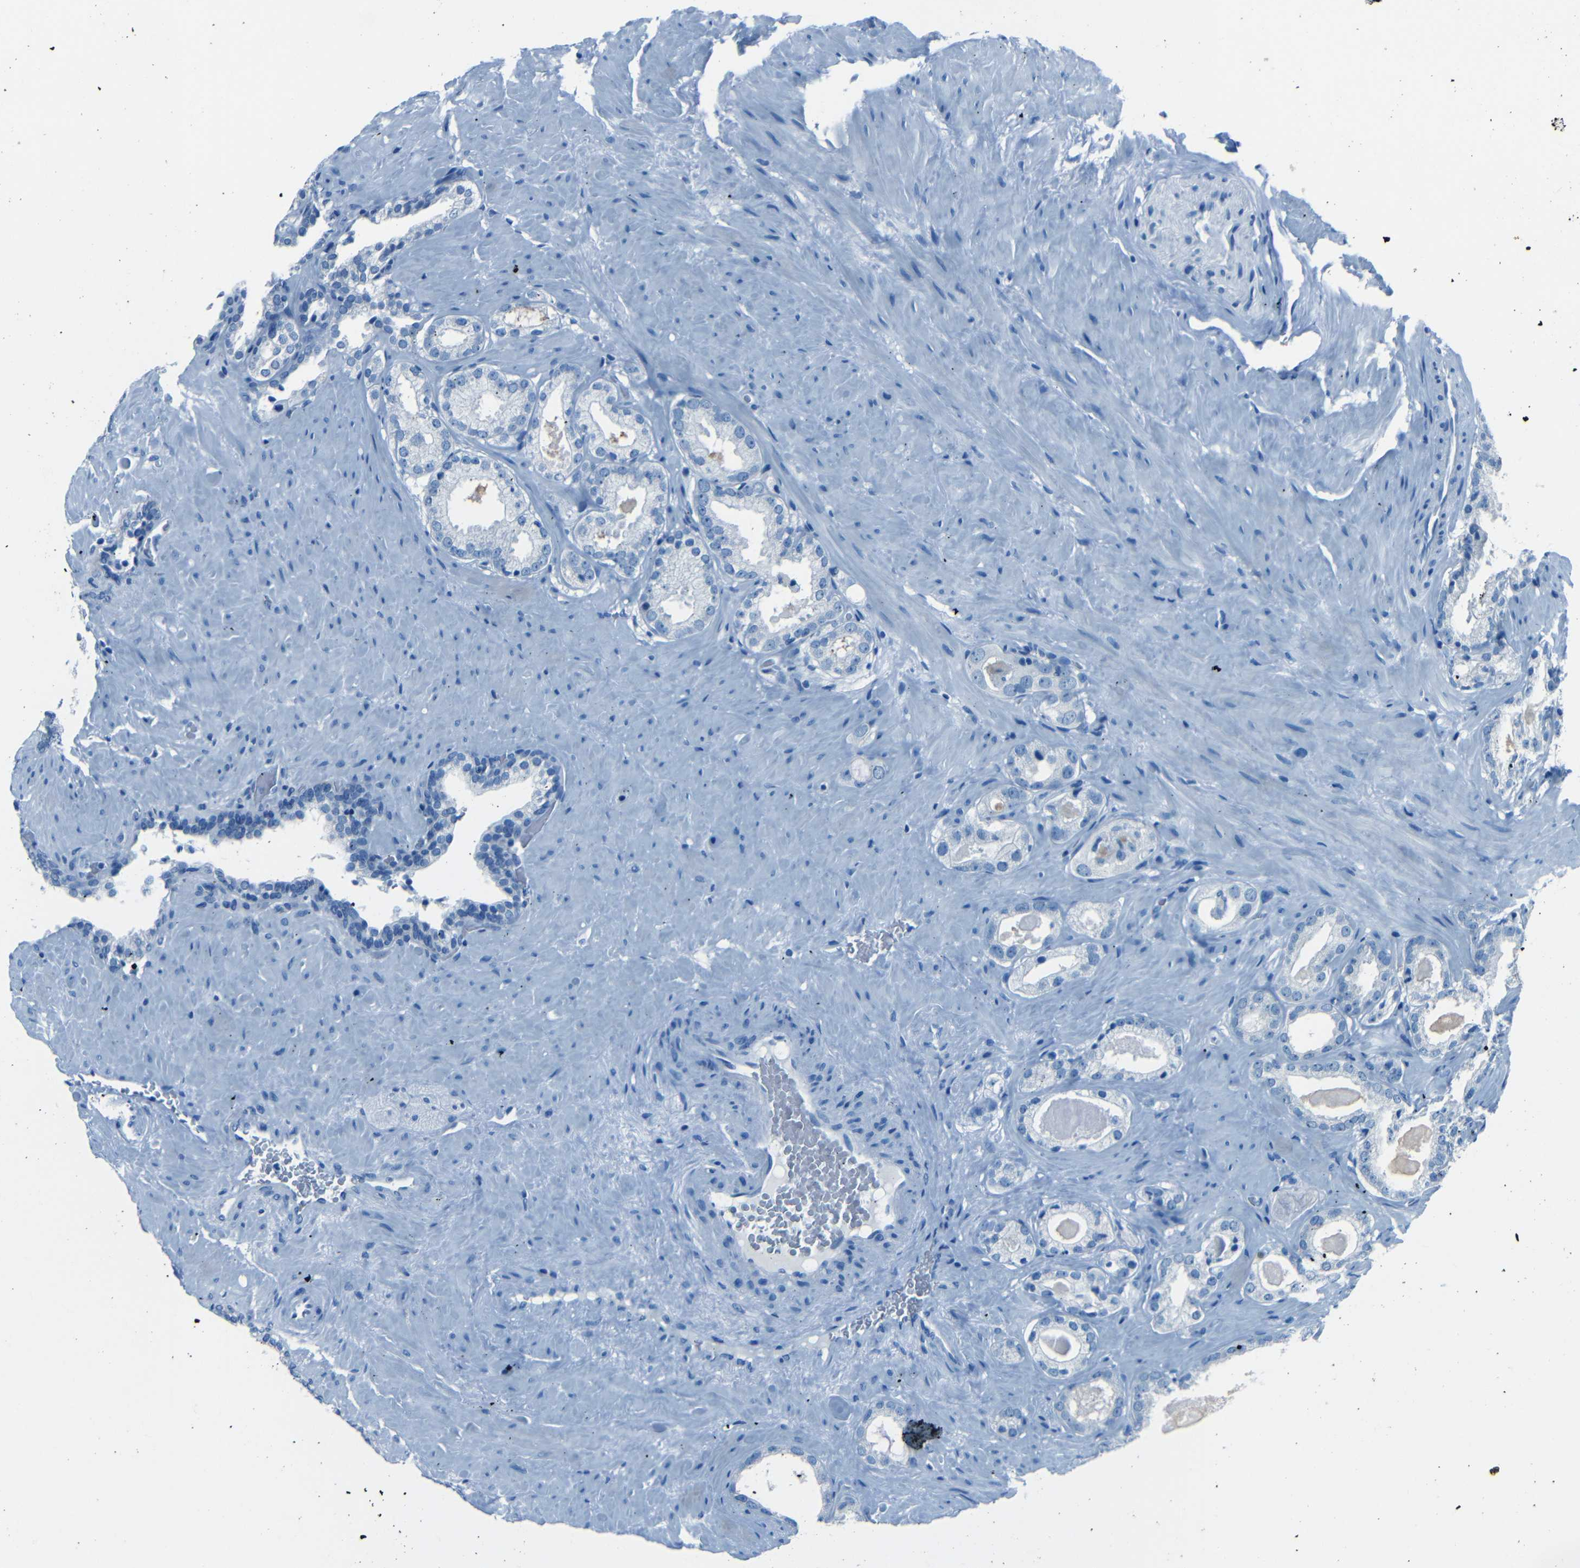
{"staining": {"intensity": "negative", "quantity": "none", "location": "none"}, "tissue": "prostate cancer", "cell_type": "Tumor cells", "image_type": "cancer", "snomed": [{"axis": "morphology", "description": "Adenocarcinoma, High grade"}, {"axis": "topography", "description": "Prostate"}], "caption": "An immunohistochemistry (IHC) histopathology image of prostate cancer is shown. There is no staining in tumor cells of prostate cancer.", "gene": "FBN2", "patient": {"sex": "male", "age": 64}}